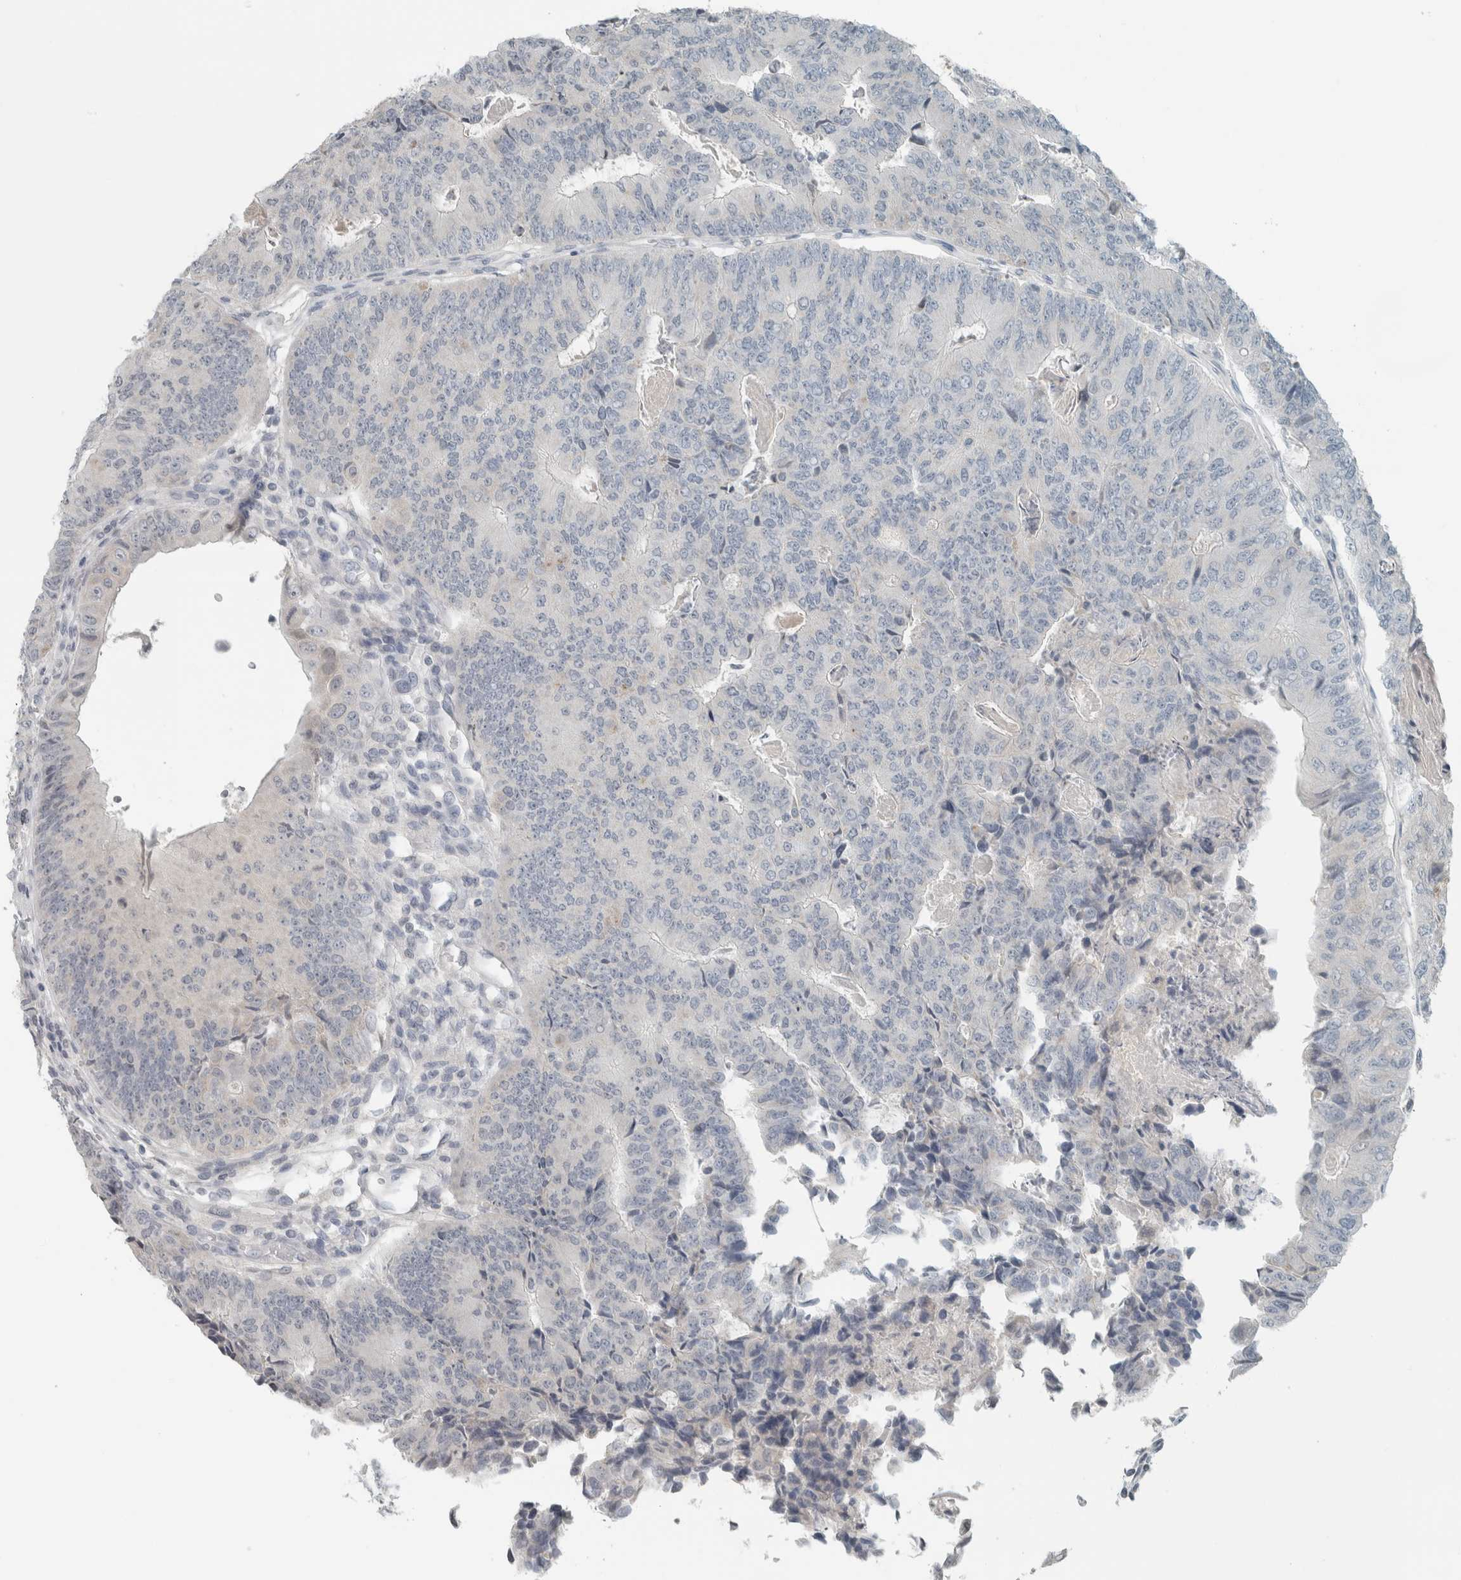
{"staining": {"intensity": "negative", "quantity": "none", "location": "none"}, "tissue": "colorectal cancer", "cell_type": "Tumor cells", "image_type": "cancer", "snomed": [{"axis": "morphology", "description": "Adenocarcinoma, NOS"}, {"axis": "topography", "description": "Colon"}], "caption": "Immunohistochemical staining of colorectal cancer exhibits no significant positivity in tumor cells.", "gene": "TRIT1", "patient": {"sex": "female", "age": 67}}